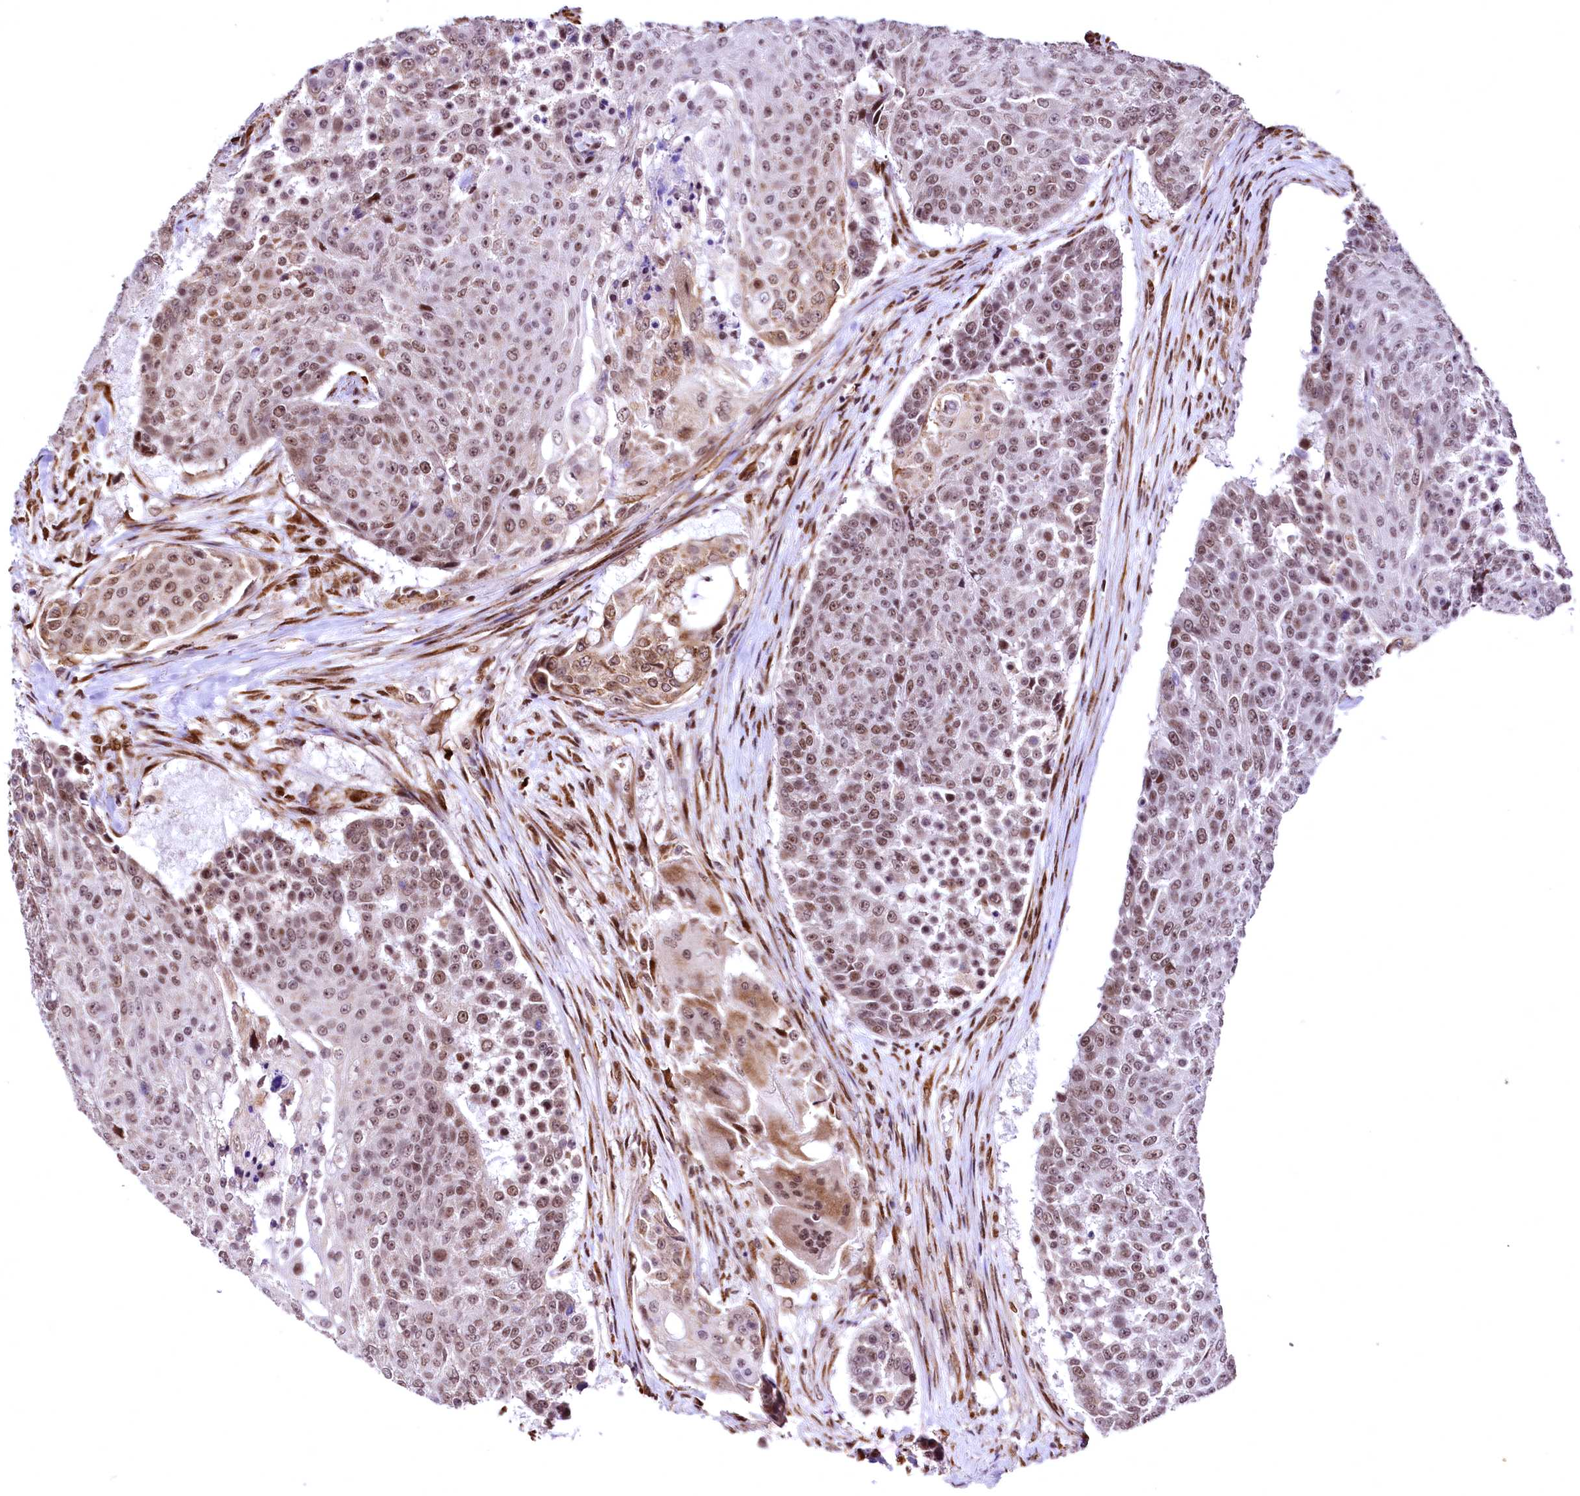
{"staining": {"intensity": "moderate", "quantity": "25%-75%", "location": "nuclear"}, "tissue": "urothelial cancer", "cell_type": "Tumor cells", "image_type": "cancer", "snomed": [{"axis": "morphology", "description": "Urothelial carcinoma, High grade"}, {"axis": "topography", "description": "Urinary bladder"}], "caption": "Tumor cells show medium levels of moderate nuclear staining in about 25%-75% of cells in urothelial cancer.", "gene": "PDS5B", "patient": {"sex": "female", "age": 63}}